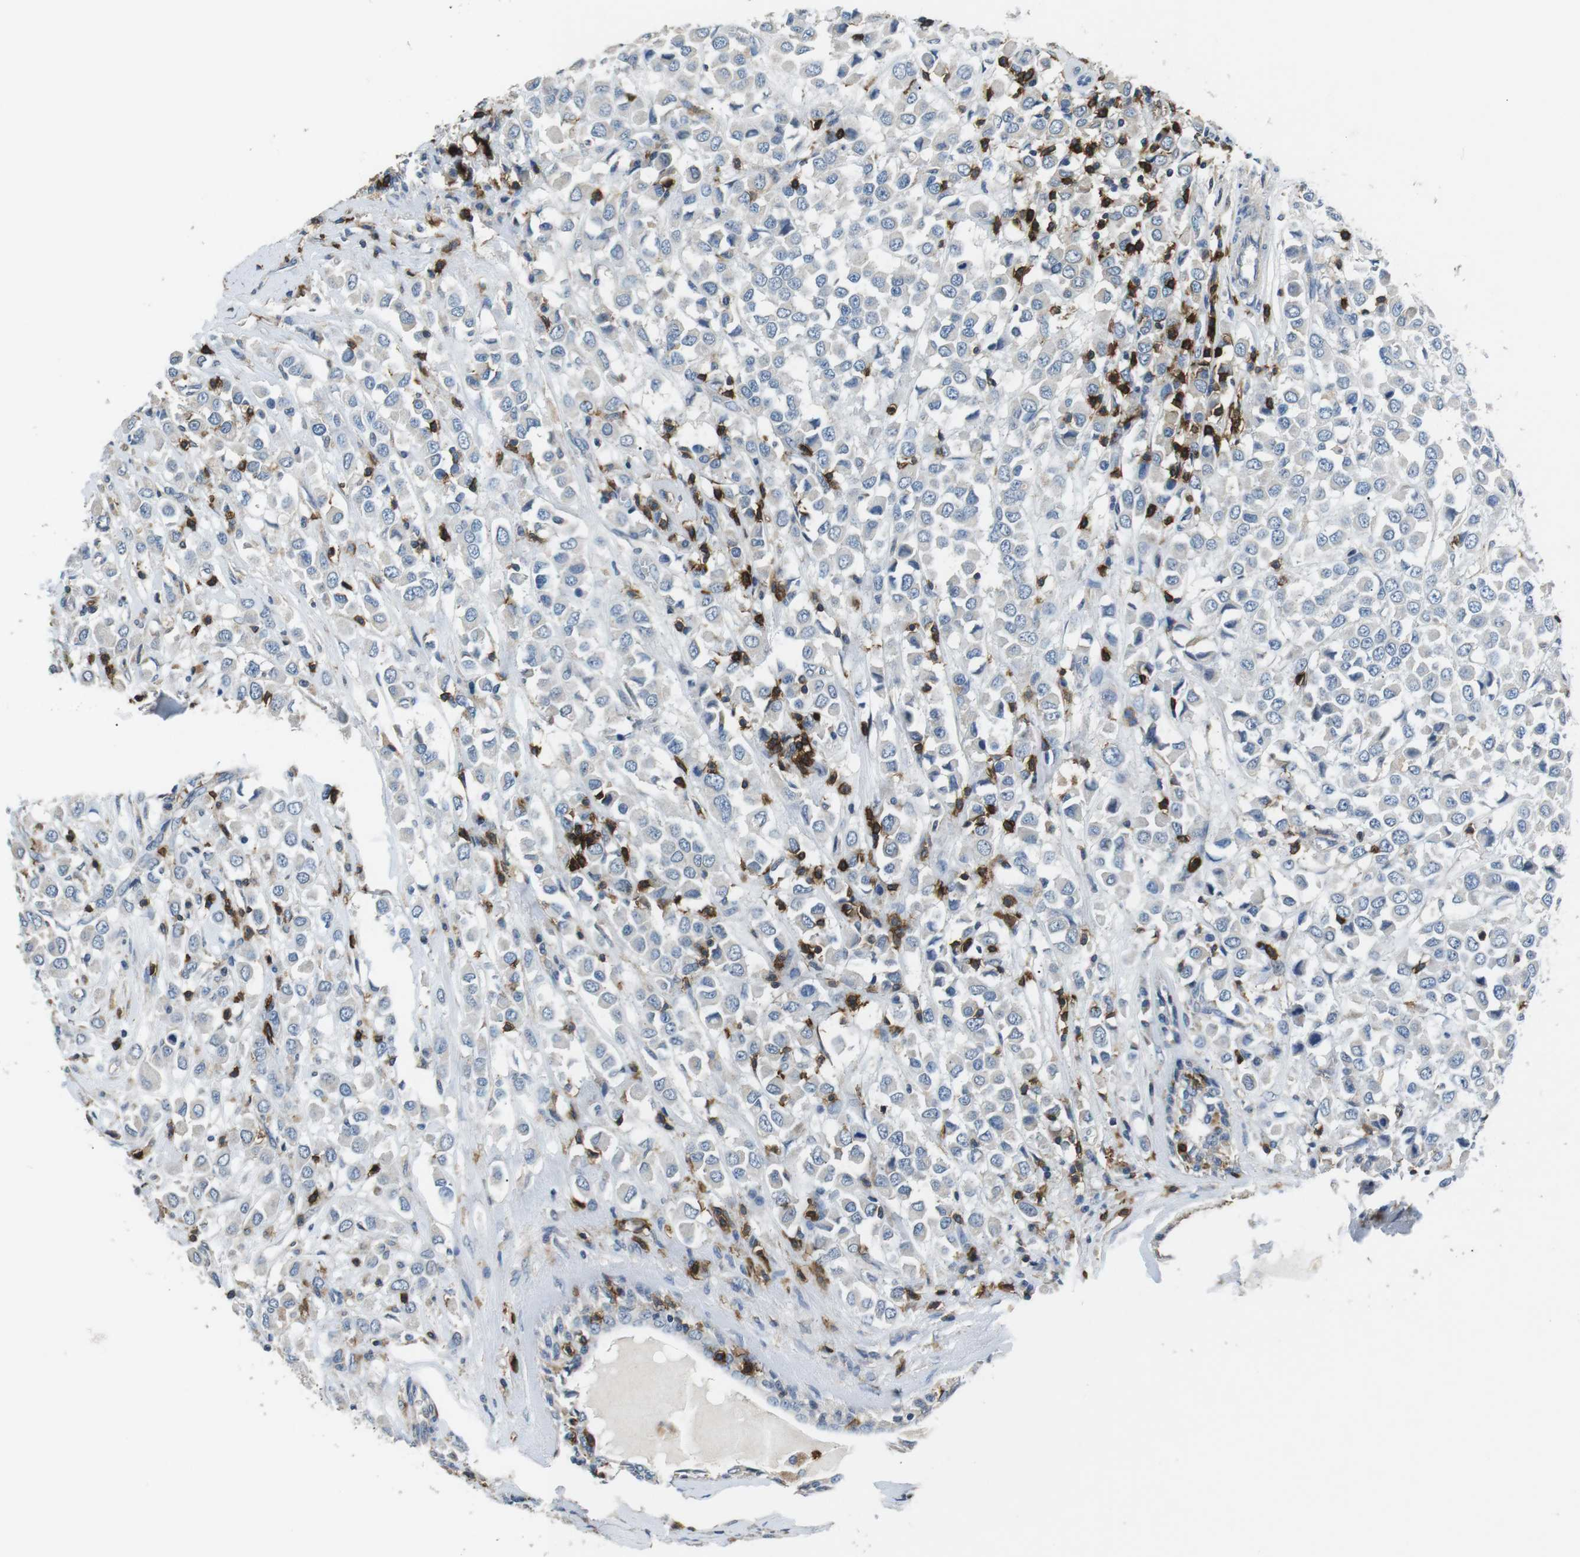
{"staining": {"intensity": "negative", "quantity": "none", "location": "none"}, "tissue": "breast cancer", "cell_type": "Tumor cells", "image_type": "cancer", "snomed": [{"axis": "morphology", "description": "Duct carcinoma"}, {"axis": "topography", "description": "Breast"}], "caption": "A micrograph of invasive ductal carcinoma (breast) stained for a protein exhibits no brown staining in tumor cells. The staining was performed using DAB (3,3'-diaminobenzidine) to visualize the protein expression in brown, while the nuclei were stained in blue with hematoxylin (Magnification: 20x).", "gene": "CD6", "patient": {"sex": "female", "age": 61}}